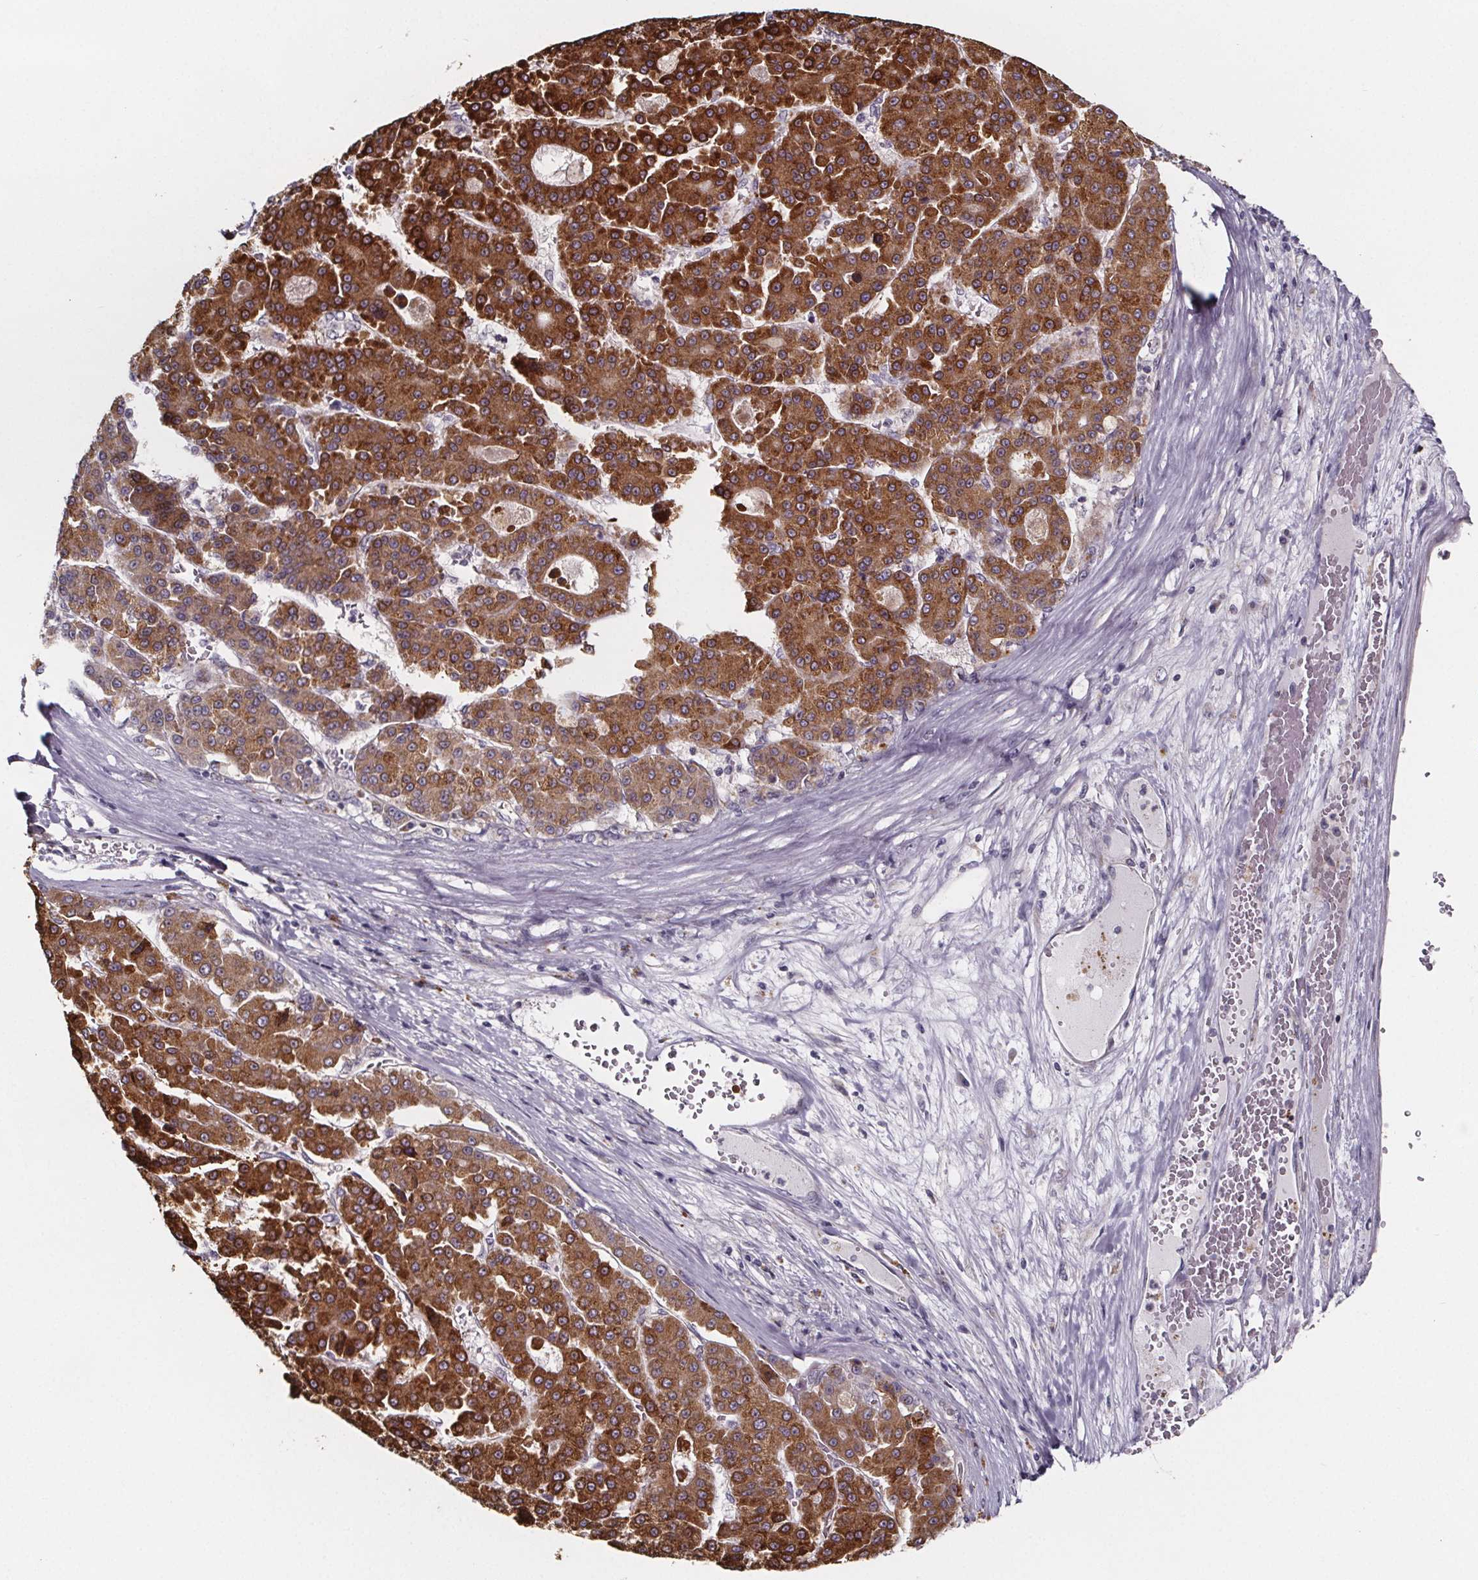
{"staining": {"intensity": "strong", "quantity": ">75%", "location": "cytoplasmic/membranous"}, "tissue": "liver cancer", "cell_type": "Tumor cells", "image_type": "cancer", "snomed": [{"axis": "morphology", "description": "Carcinoma, Hepatocellular, NOS"}, {"axis": "topography", "description": "Liver"}], "caption": "IHC (DAB (3,3'-diaminobenzidine)) staining of human liver cancer demonstrates strong cytoplasmic/membranous protein positivity in approximately >75% of tumor cells.", "gene": "NDST1", "patient": {"sex": "male", "age": 70}}